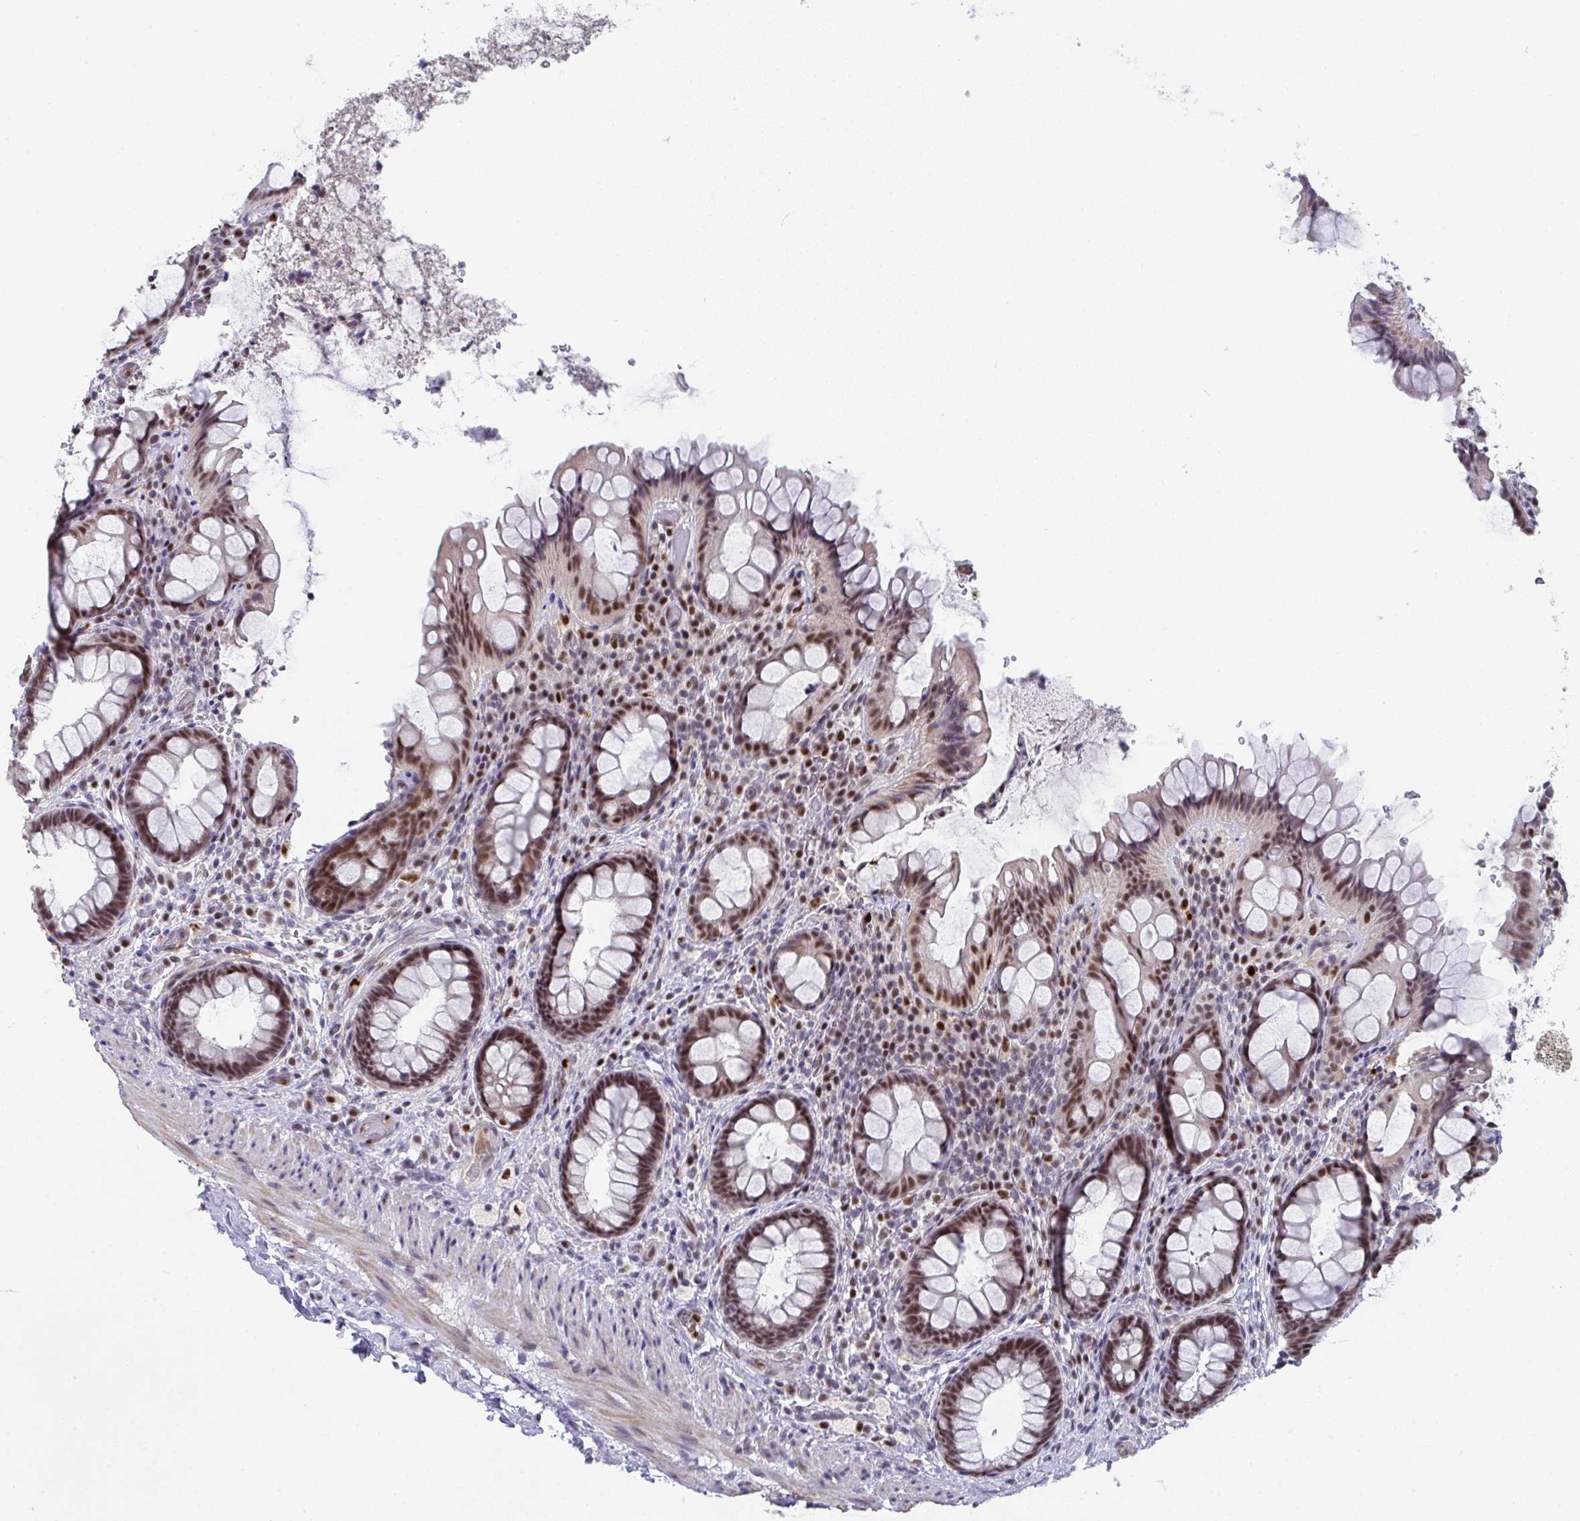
{"staining": {"intensity": "strong", "quantity": "25%-75%", "location": "nuclear"}, "tissue": "rectum", "cell_type": "Glandular cells", "image_type": "normal", "snomed": [{"axis": "morphology", "description": "Normal tissue, NOS"}, {"axis": "topography", "description": "Rectum"}, {"axis": "topography", "description": "Peripheral nerve tissue"}], "caption": "Immunohistochemical staining of normal human rectum exhibits strong nuclear protein positivity in about 25%-75% of glandular cells. (Brightfield microscopy of DAB IHC at high magnification).", "gene": "JDP2", "patient": {"sex": "female", "age": 69}}